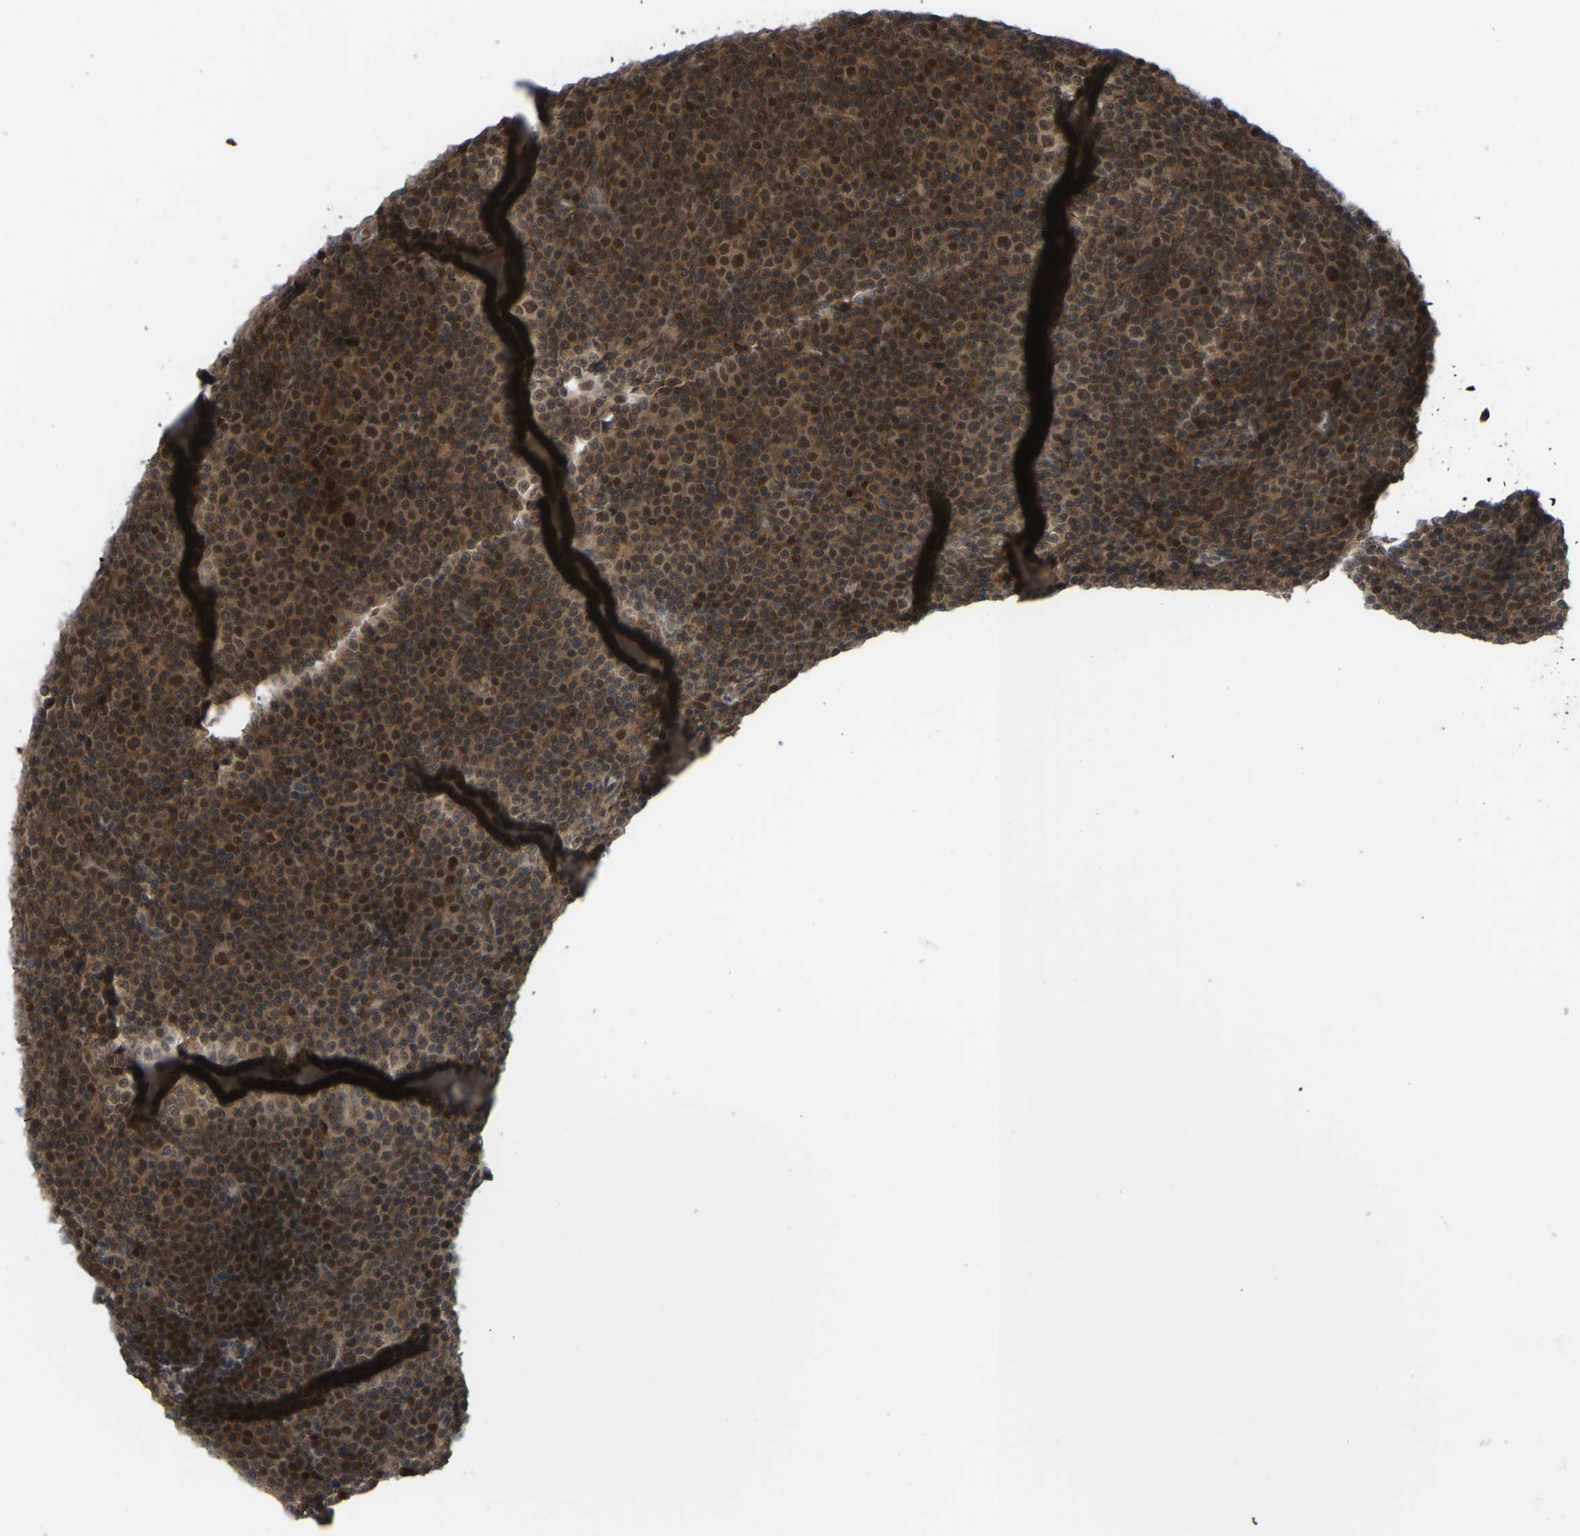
{"staining": {"intensity": "strong", "quantity": ">75%", "location": "cytoplasmic/membranous,nuclear"}, "tissue": "lymphoma", "cell_type": "Tumor cells", "image_type": "cancer", "snomed": [{"axis": "morphology", "description": "Malignant lymphoma, non-Hodgkin's type, Low grade"}, {"axis": "topography", "description": "Lymph node"}], "caption": "This is an image of immunohistochemistry (IHC) staining of malignant lymphoma, non-Hodgkin's type (low-grade), which shows strong positivity in the cytoplasmic/membranous and nuclear of tumor cells.", "gene": "CYP7B1", "patient": {"sex": "female", "age": 67}}